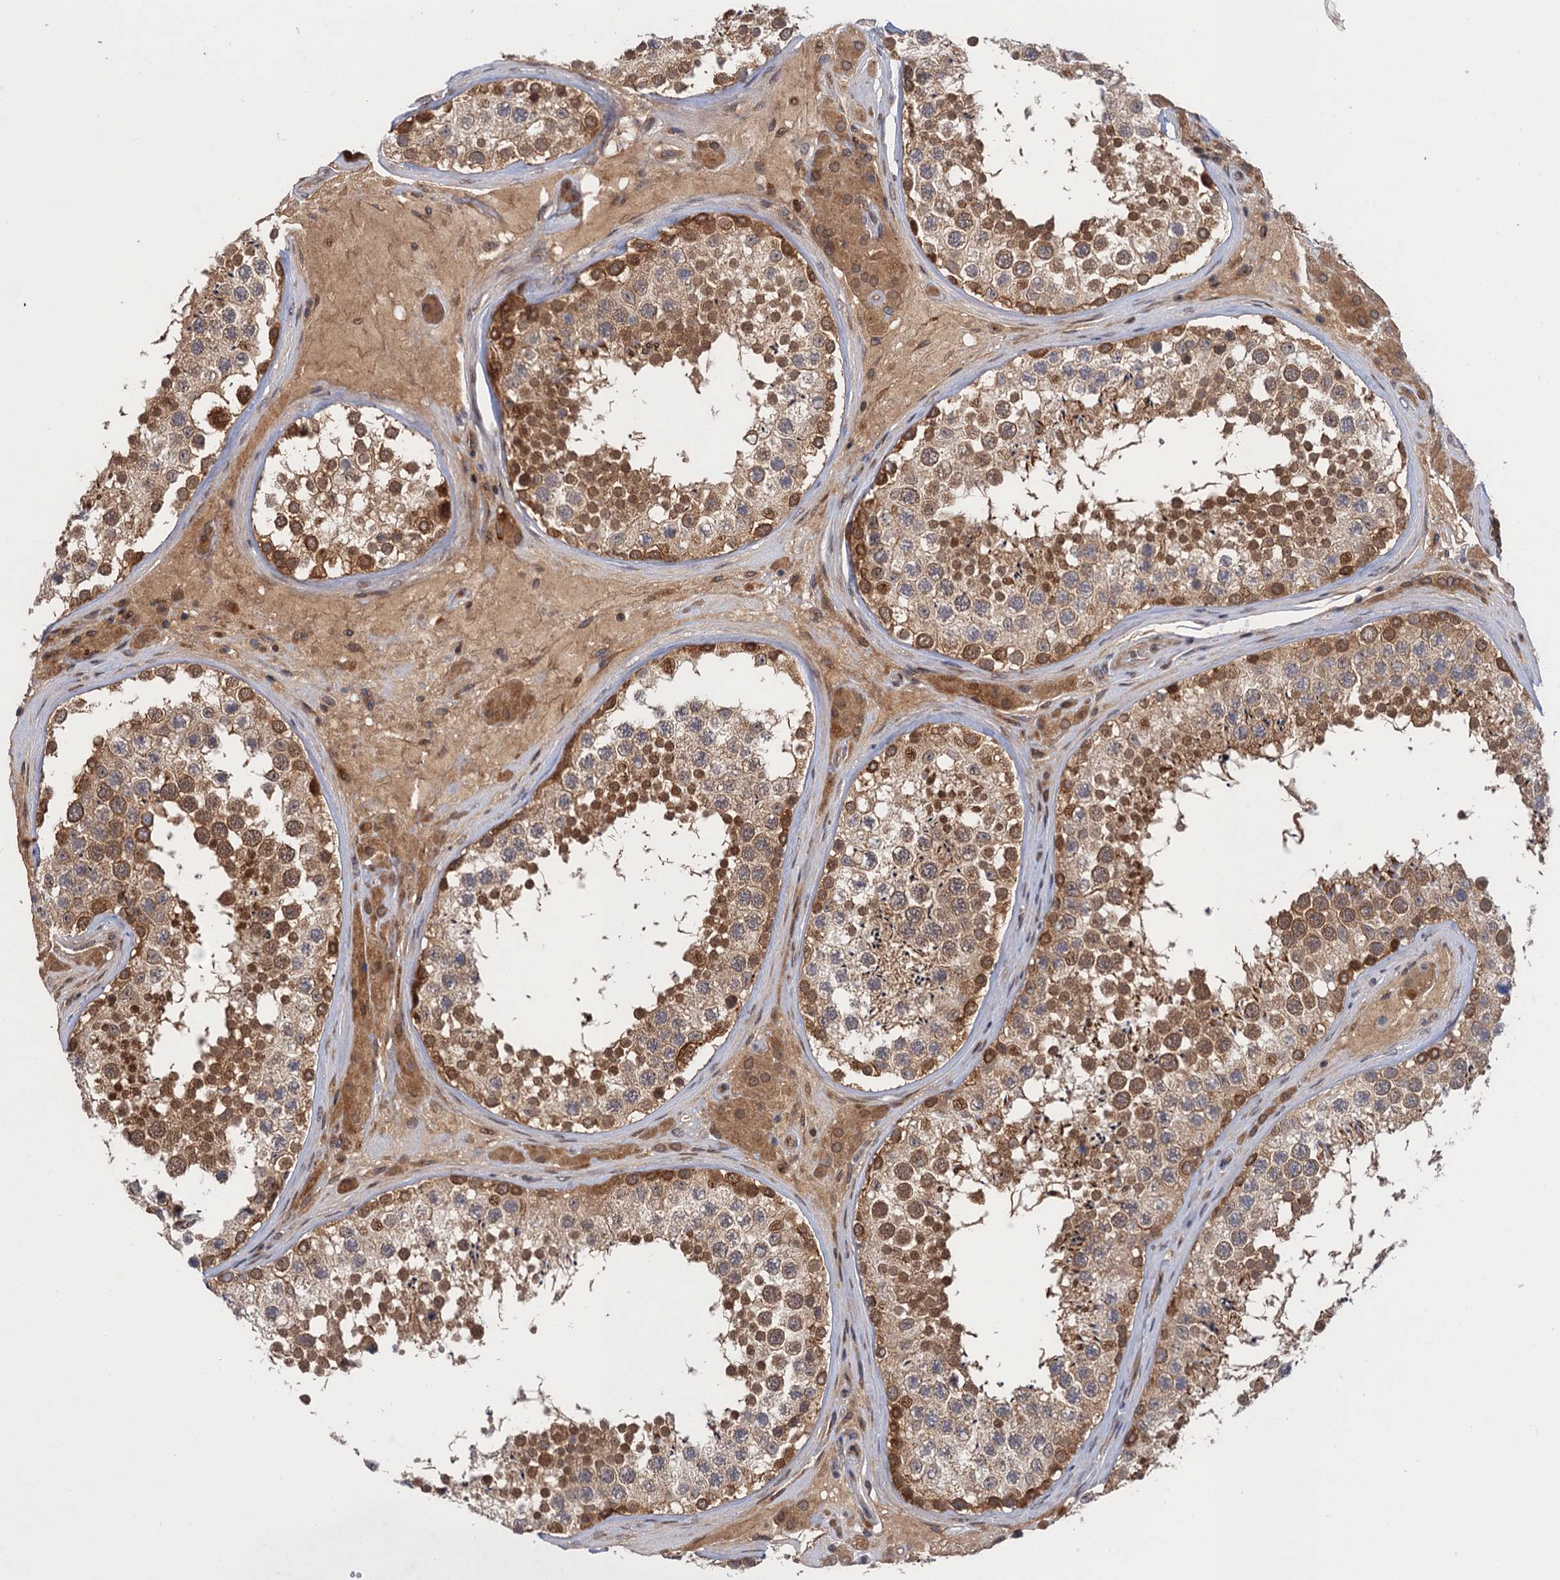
{"staining": {"intensity": "strong", "quantity": "25%-75%", "location": "cytoplasmic/membranous"}, "tissue": "testis", "cell_type": "Cells in seminiferous ducts", "image_type": "normal", "snomed": [{"axis": "morphology", "description": "Normal tissue, NOS"}, {"axis": "topography", "description": "Testis"}], "caption": "IHC of normal testis displays high levels of strong cytoplasmic/membranous staining in approximately 25%-75% of cells in seminiferous ducts.", "gene": "NEK8", "patient": {"sex": "male", "age": 46}}